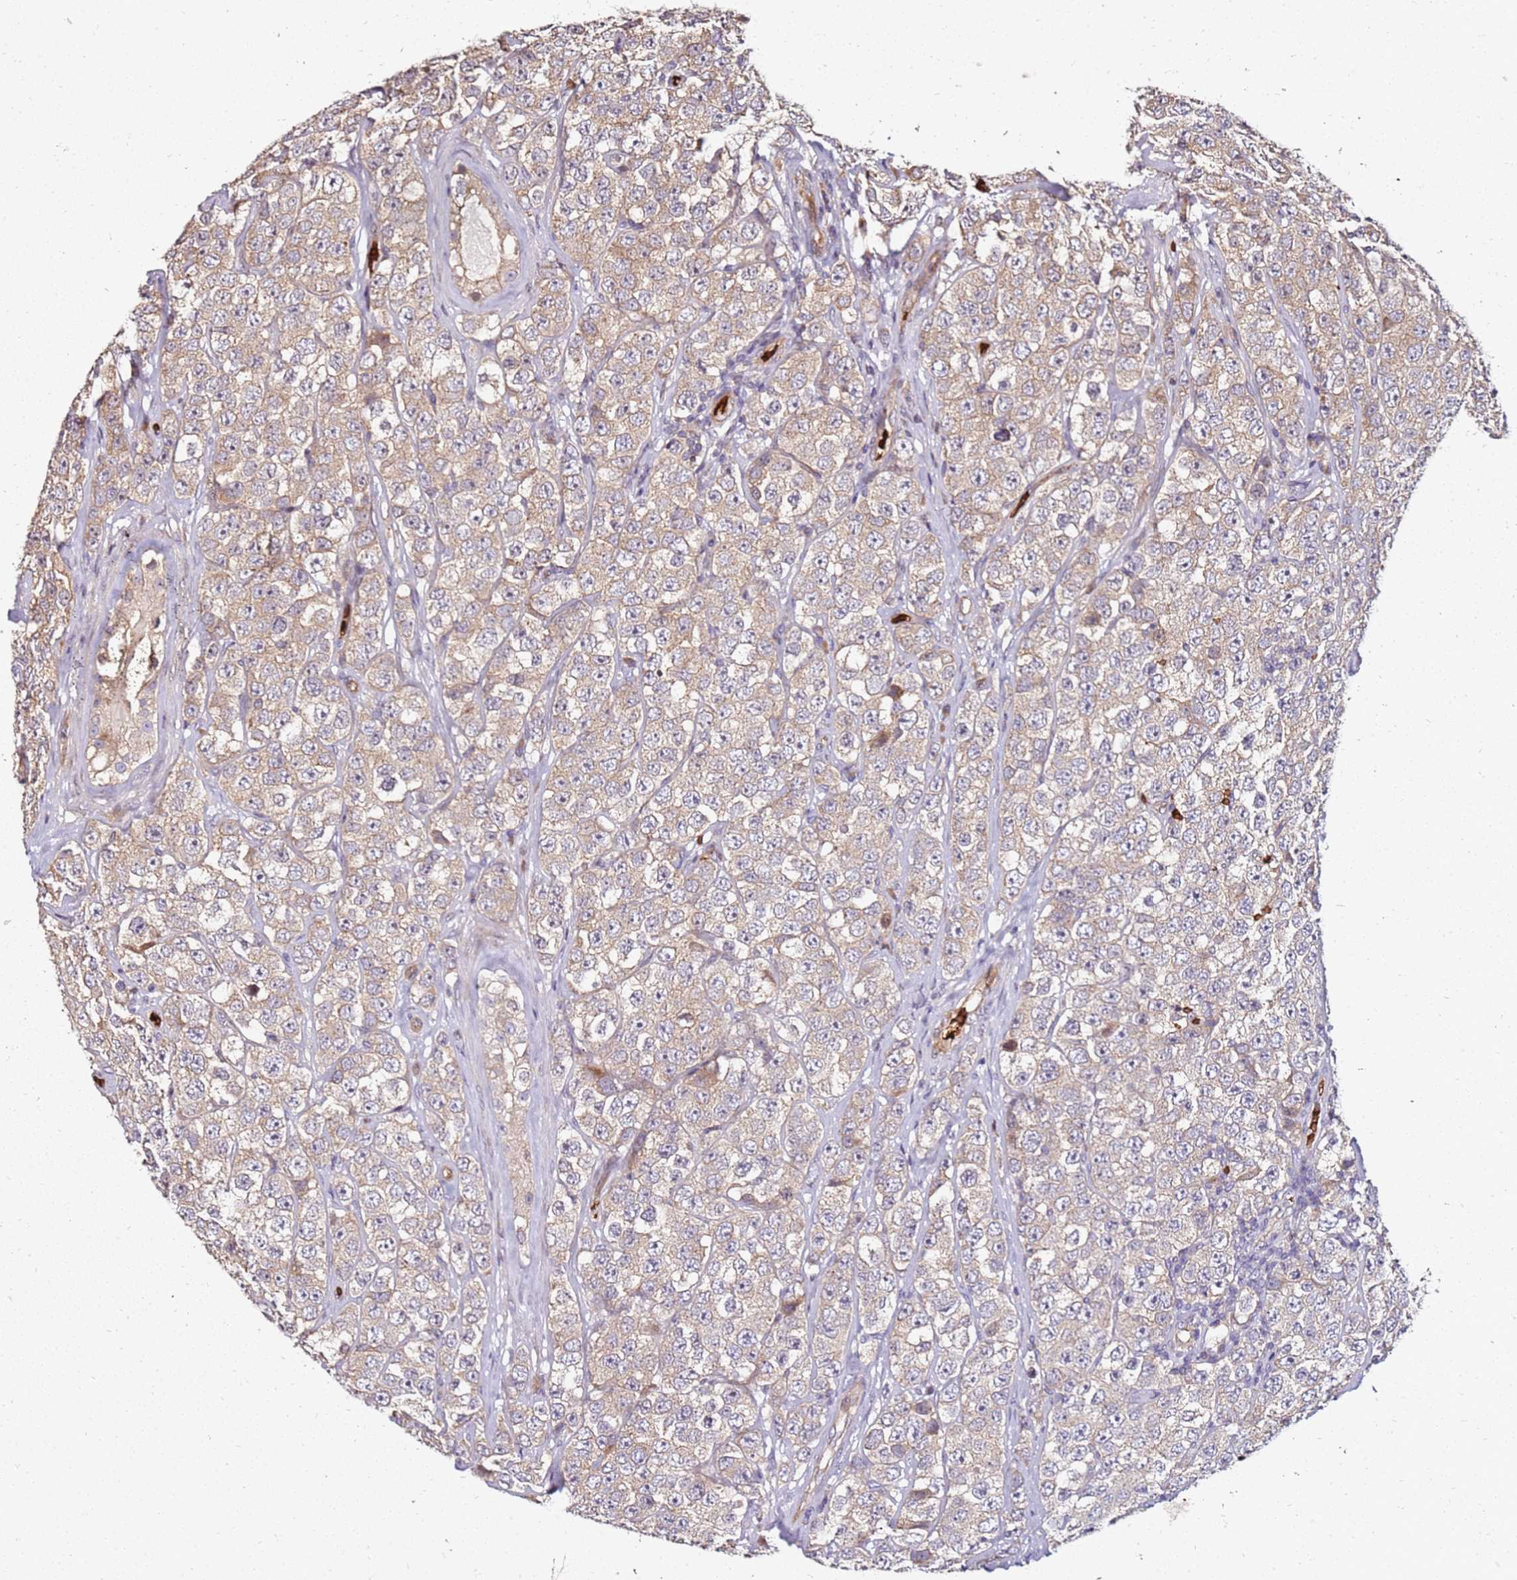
{"staining": {"intensity": "weak", "quantity": "25%-75%", "location": "cytoplasmic/membranous"}, "tissue": "testis cancer", "cell_type": "Tumor cells", "image_type": "cancer", "snomed": [{"axis": "morphology", "description": "Seminoma, NOS"}, {"axis": "topography", "description": "Testis"}], "caption": "Immunohistochemical staining of human testis seminoma reveals low levels of weak cytoplasmic/membranous protein positivity in approximately 25%-75% of tumor cells.", "gene": "RNF11", "patient": {"sex": "male", "age": 28}}